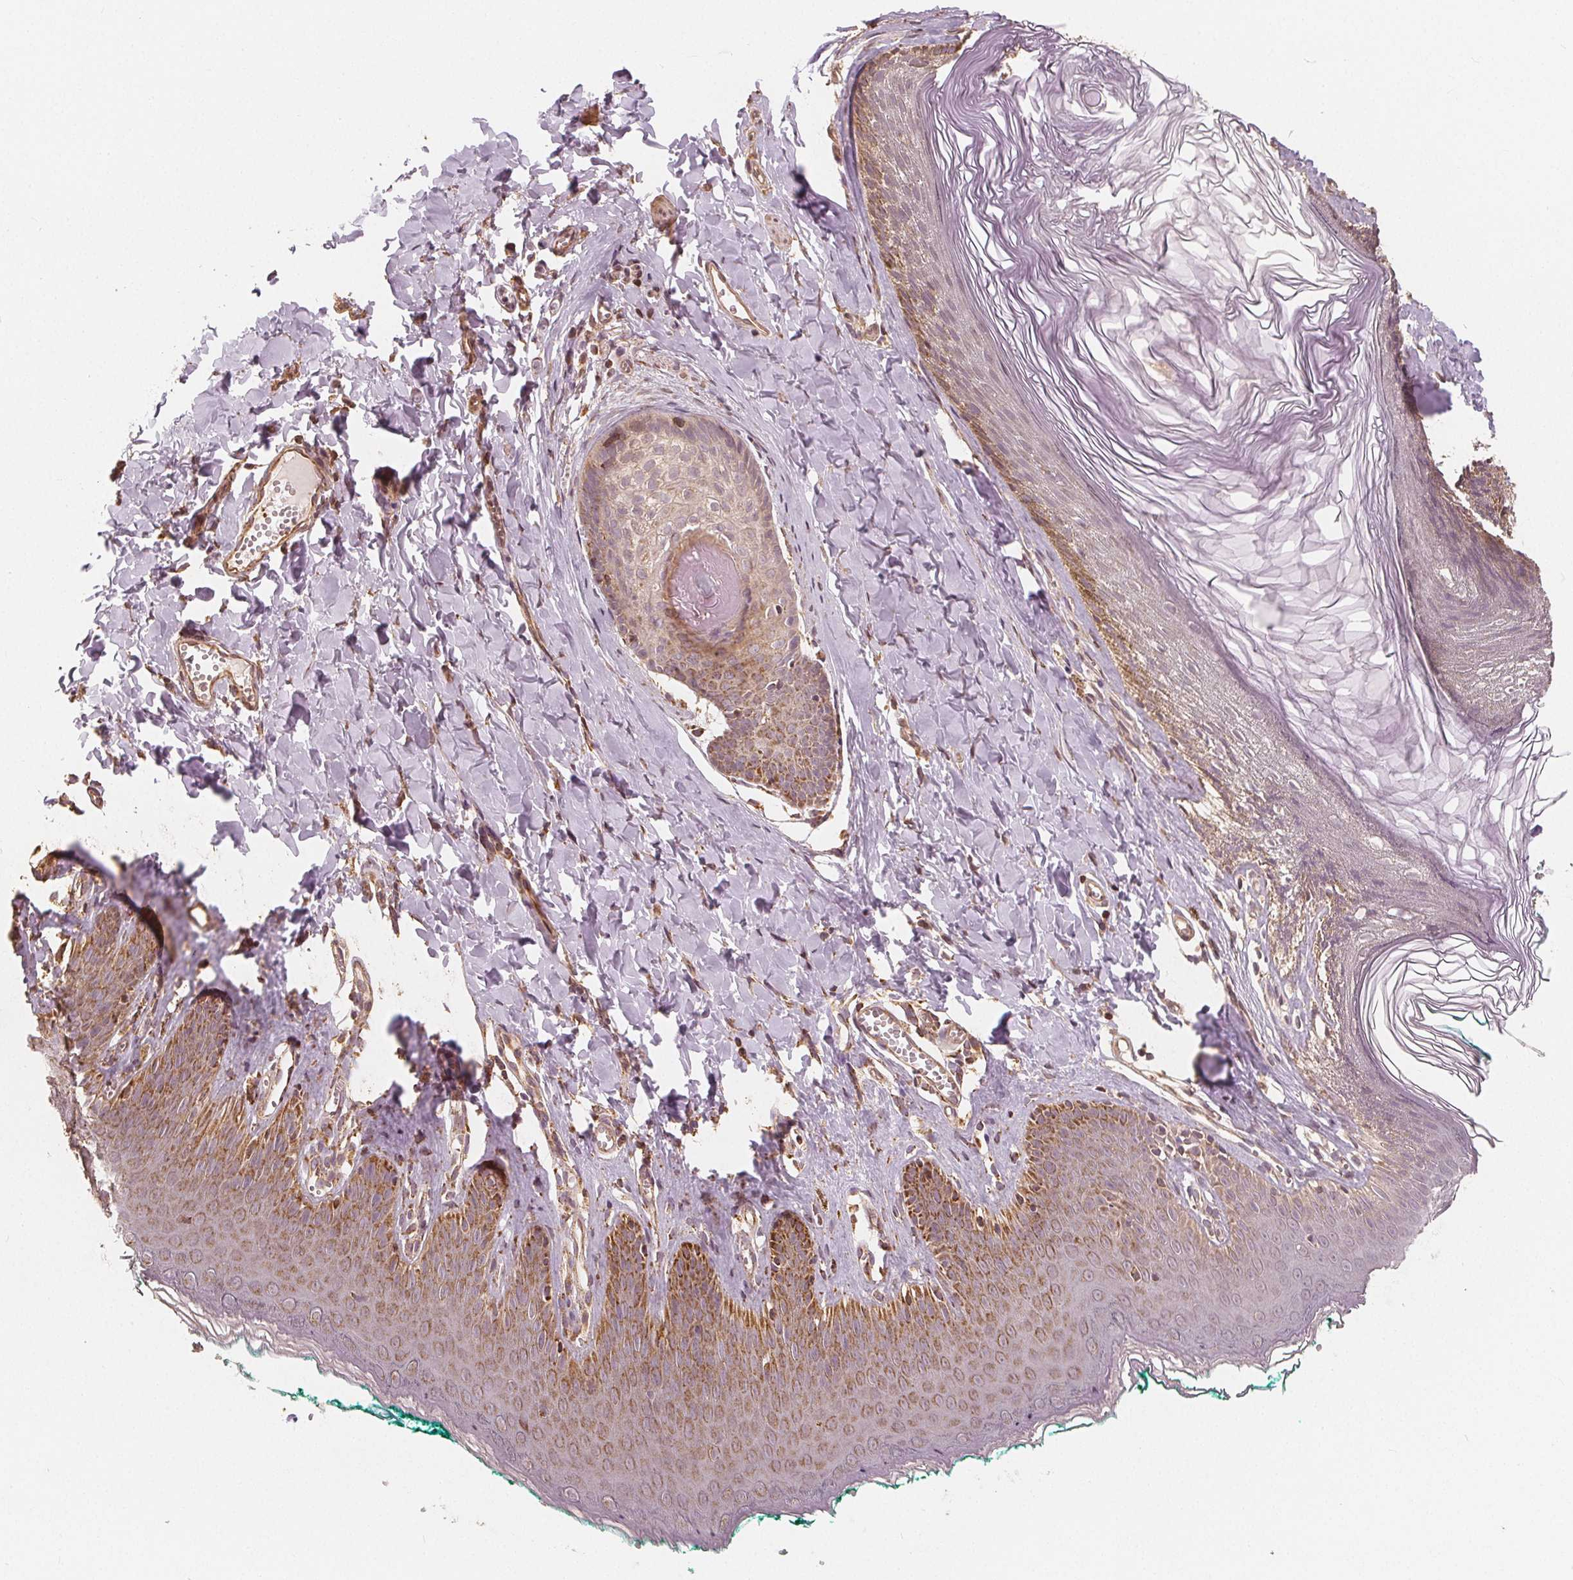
{"staining": {"intensity": "moderate", "quantity": "25%-75%", "location": "cytoplasmic/membranous"}, "tissue": "skin", "cell_type": "Epidermal cells", "image_type": "normal", "snomed": [{"axis": "morphology", "description": "Normal tissue, NOS"}, {"axis": "topography", "description": "Vulva"}, {"axis": "topography", "description": "Peripheral nerve tissue"}], "caption": "Benign skin displays moderate cytoplasmic/membranous expression in approximately 25%-75% of epidermal cells, visualized by immunohistochemistry.", "gene": "PEX26", "patient": {"sex": "female", "age": 66}}